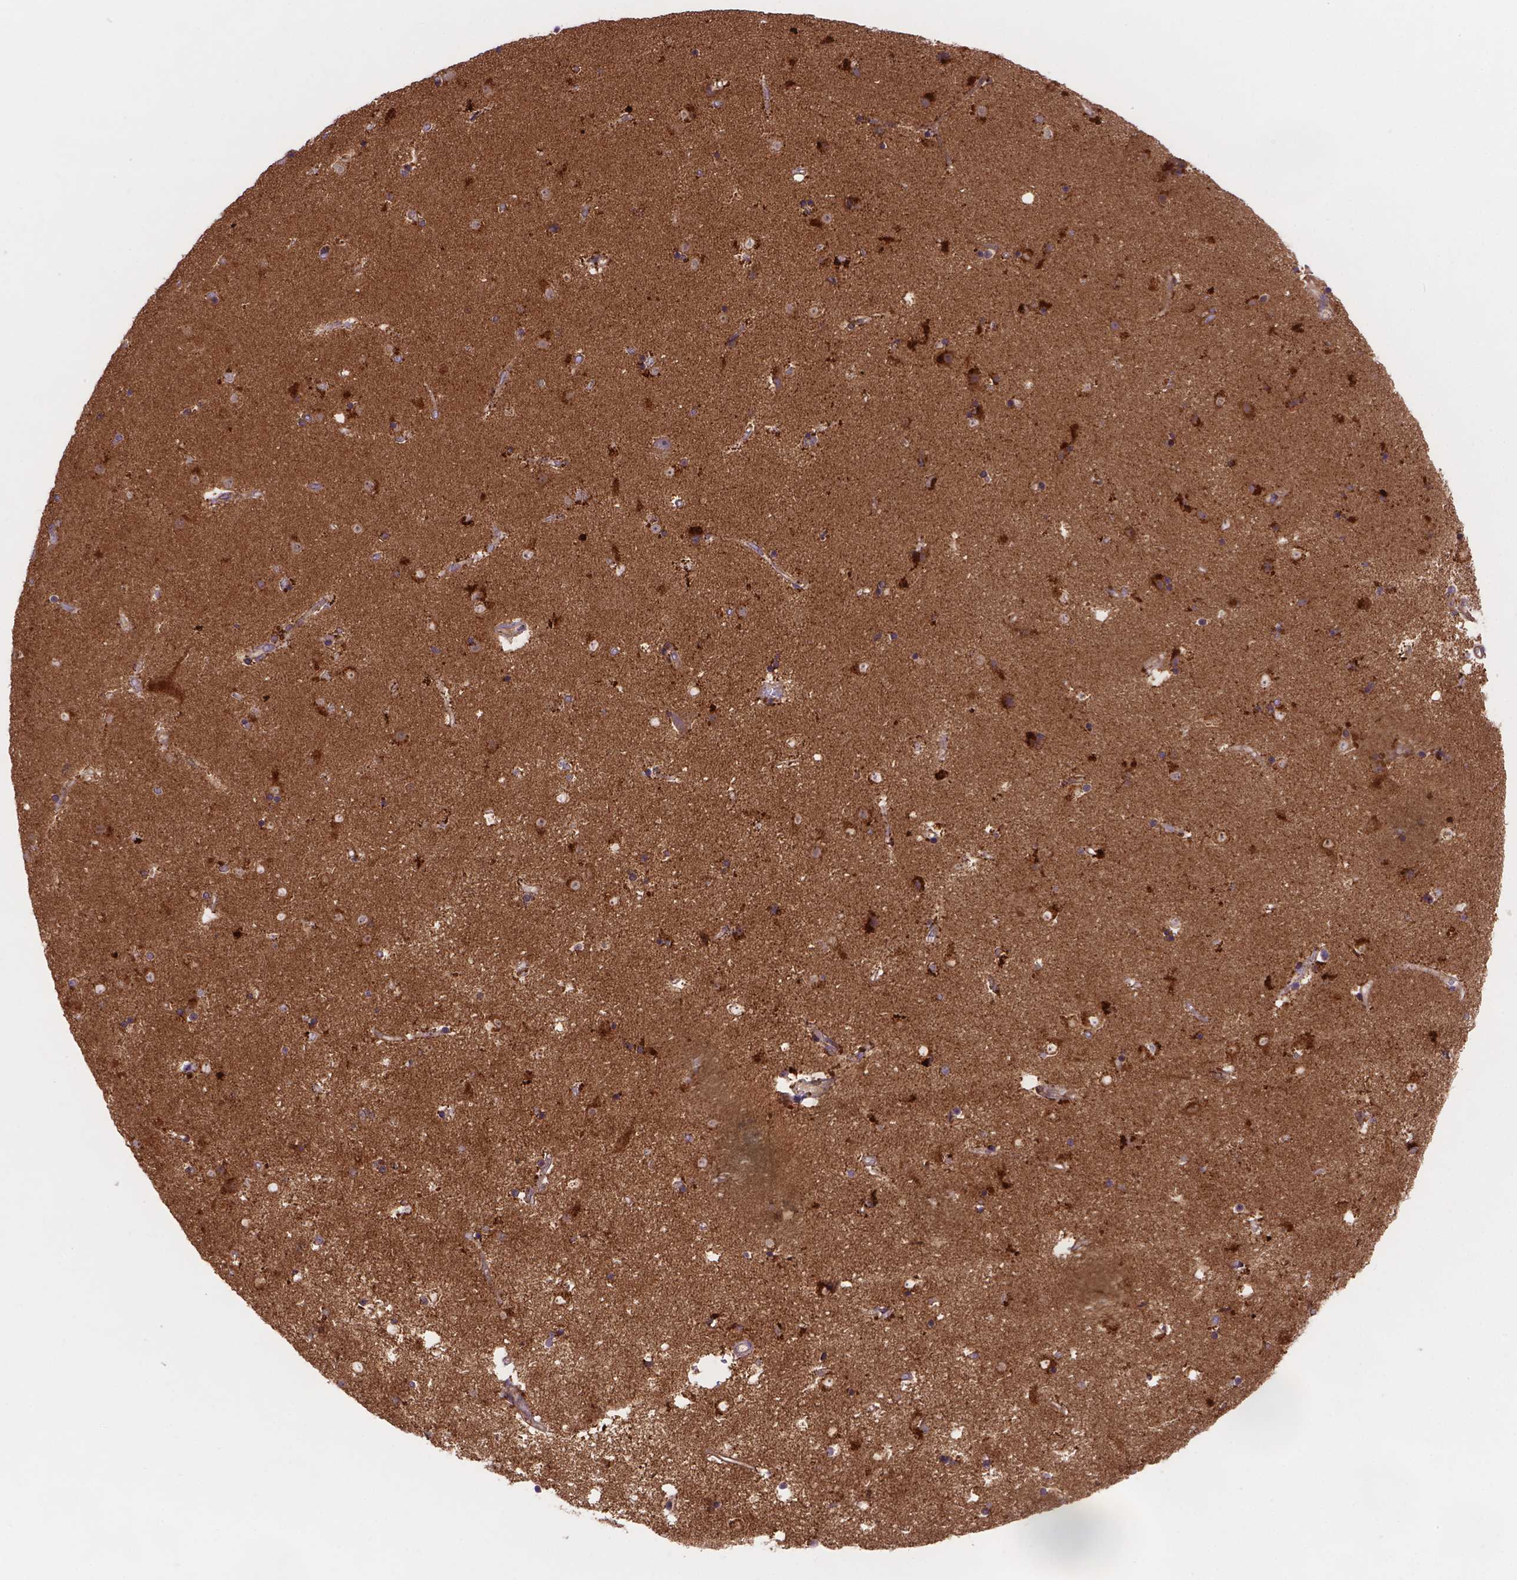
{"staining": {"intensity": "negative", "quantity": "none", "location": "none"}, "tissue": "caudate", "cell_type": "Glial cells", "image_type": "normal", "snomed": [{"axis": "morphology", "description": "Normal tissue, NOS"}, {"axis": "topography", "description": "Lateral ventricle wall"}], "caption": "Caudate stained for a protein using immunohistochemistry (IHC) demonstrates no positivity glial cells.", "gene": "AK3", "patient": {"sex": "female", "age": 71}}